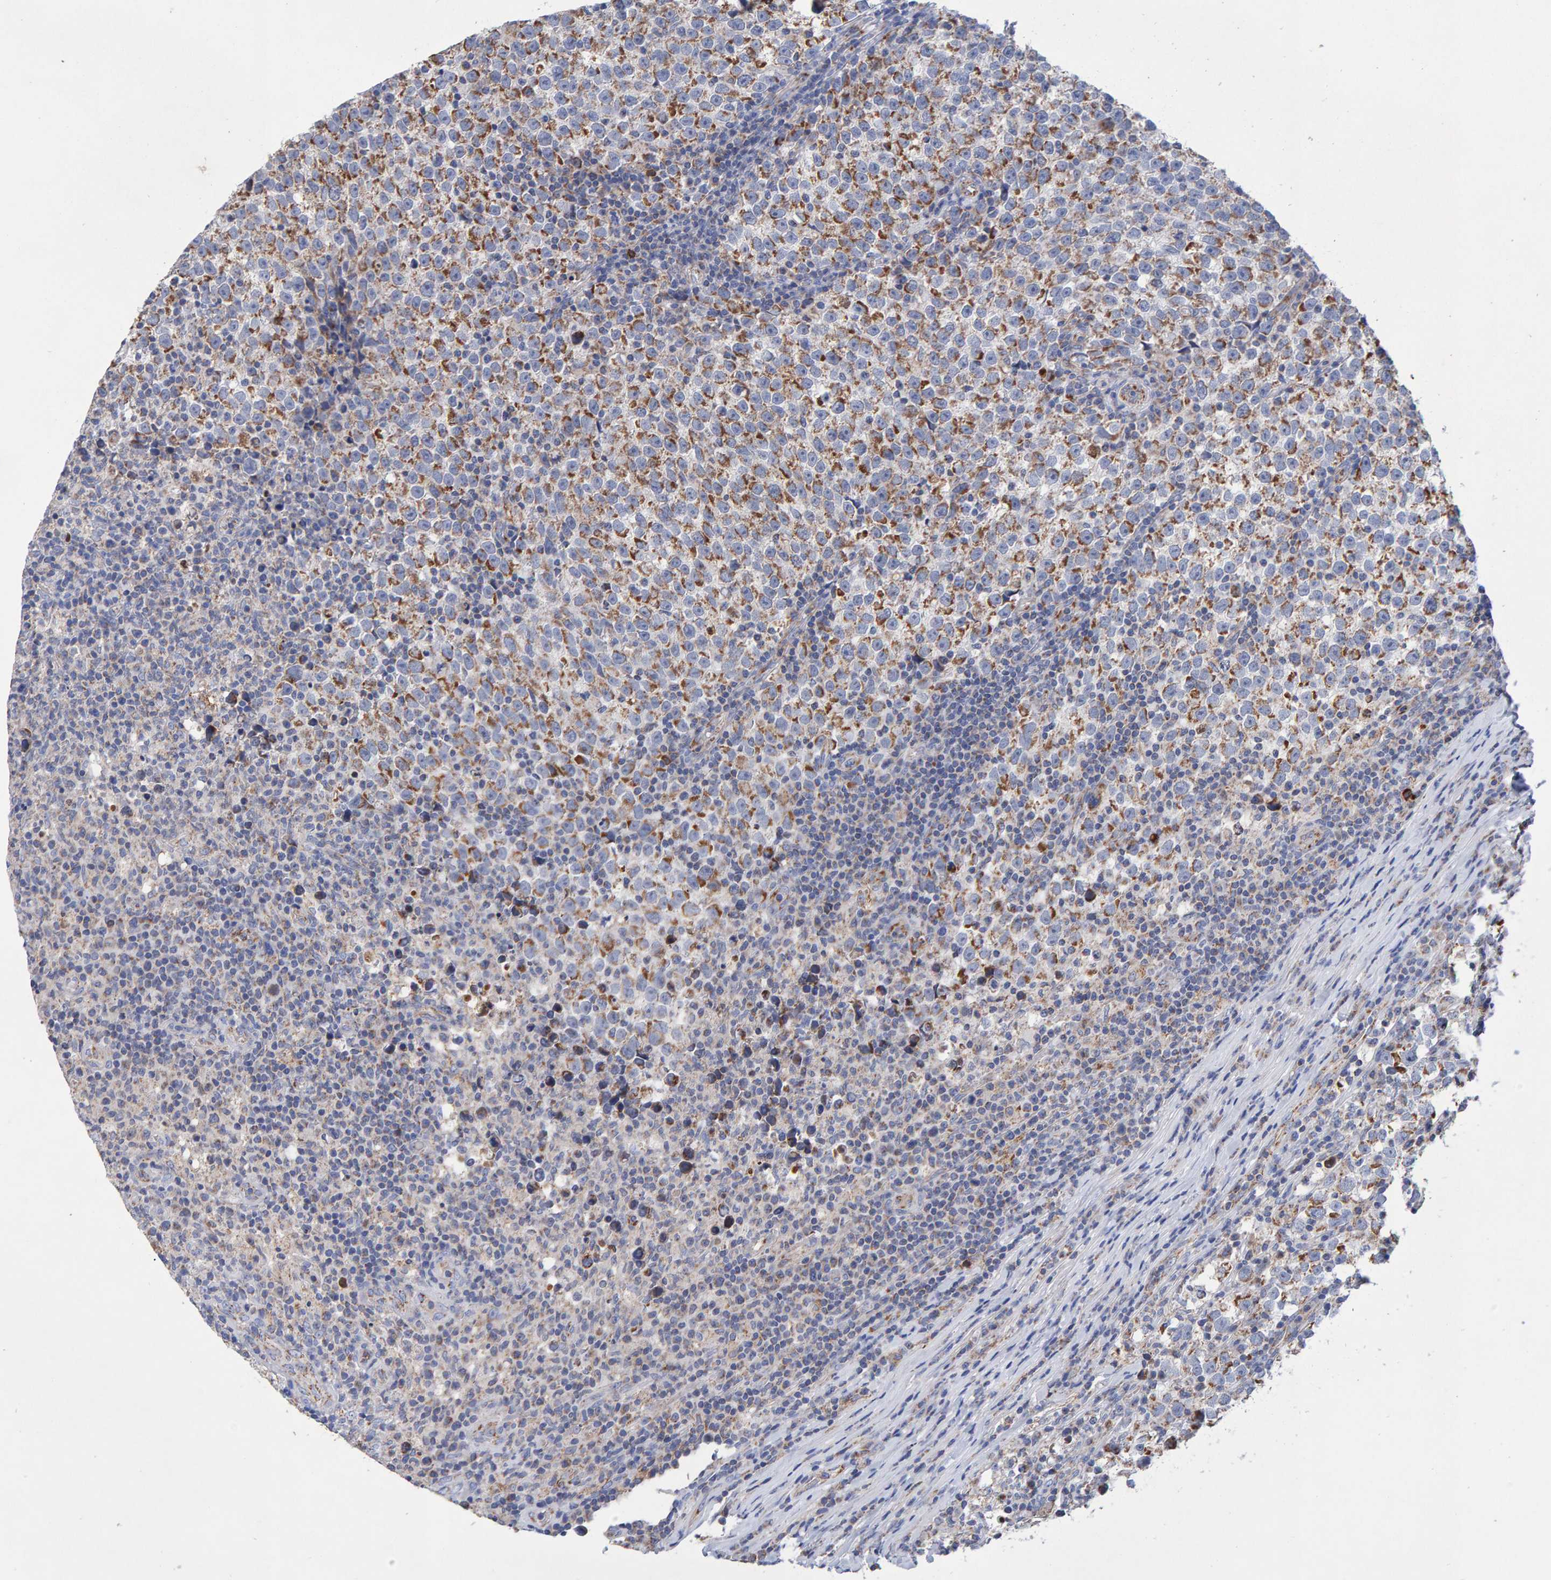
{"staining": {"intensity": "moderate", "quantity": ">75%", "location": "cytoplasmic/membranous"}, "tissue": "testis cancer", "cell_type": "Tumor cells", "image_type": "cancer", "snomed": [{"axis": "morphology", "description": "Normal tissue, NOS"}, {"axis": "morphology", "description": "Seminoma, NOS"}, {"axis": "topography", "description": "Testis"}], "caption": "Immunohistochemistry histopathology image of human testis cancer (seminoma) stained for a protein (brown), which demonstrates medium levels of moderate cytoplasmic/membranous positivity in about >75% of tumor cells.", "gene": "EFR3A", "patient": {"sex": "male", "age": 43}}